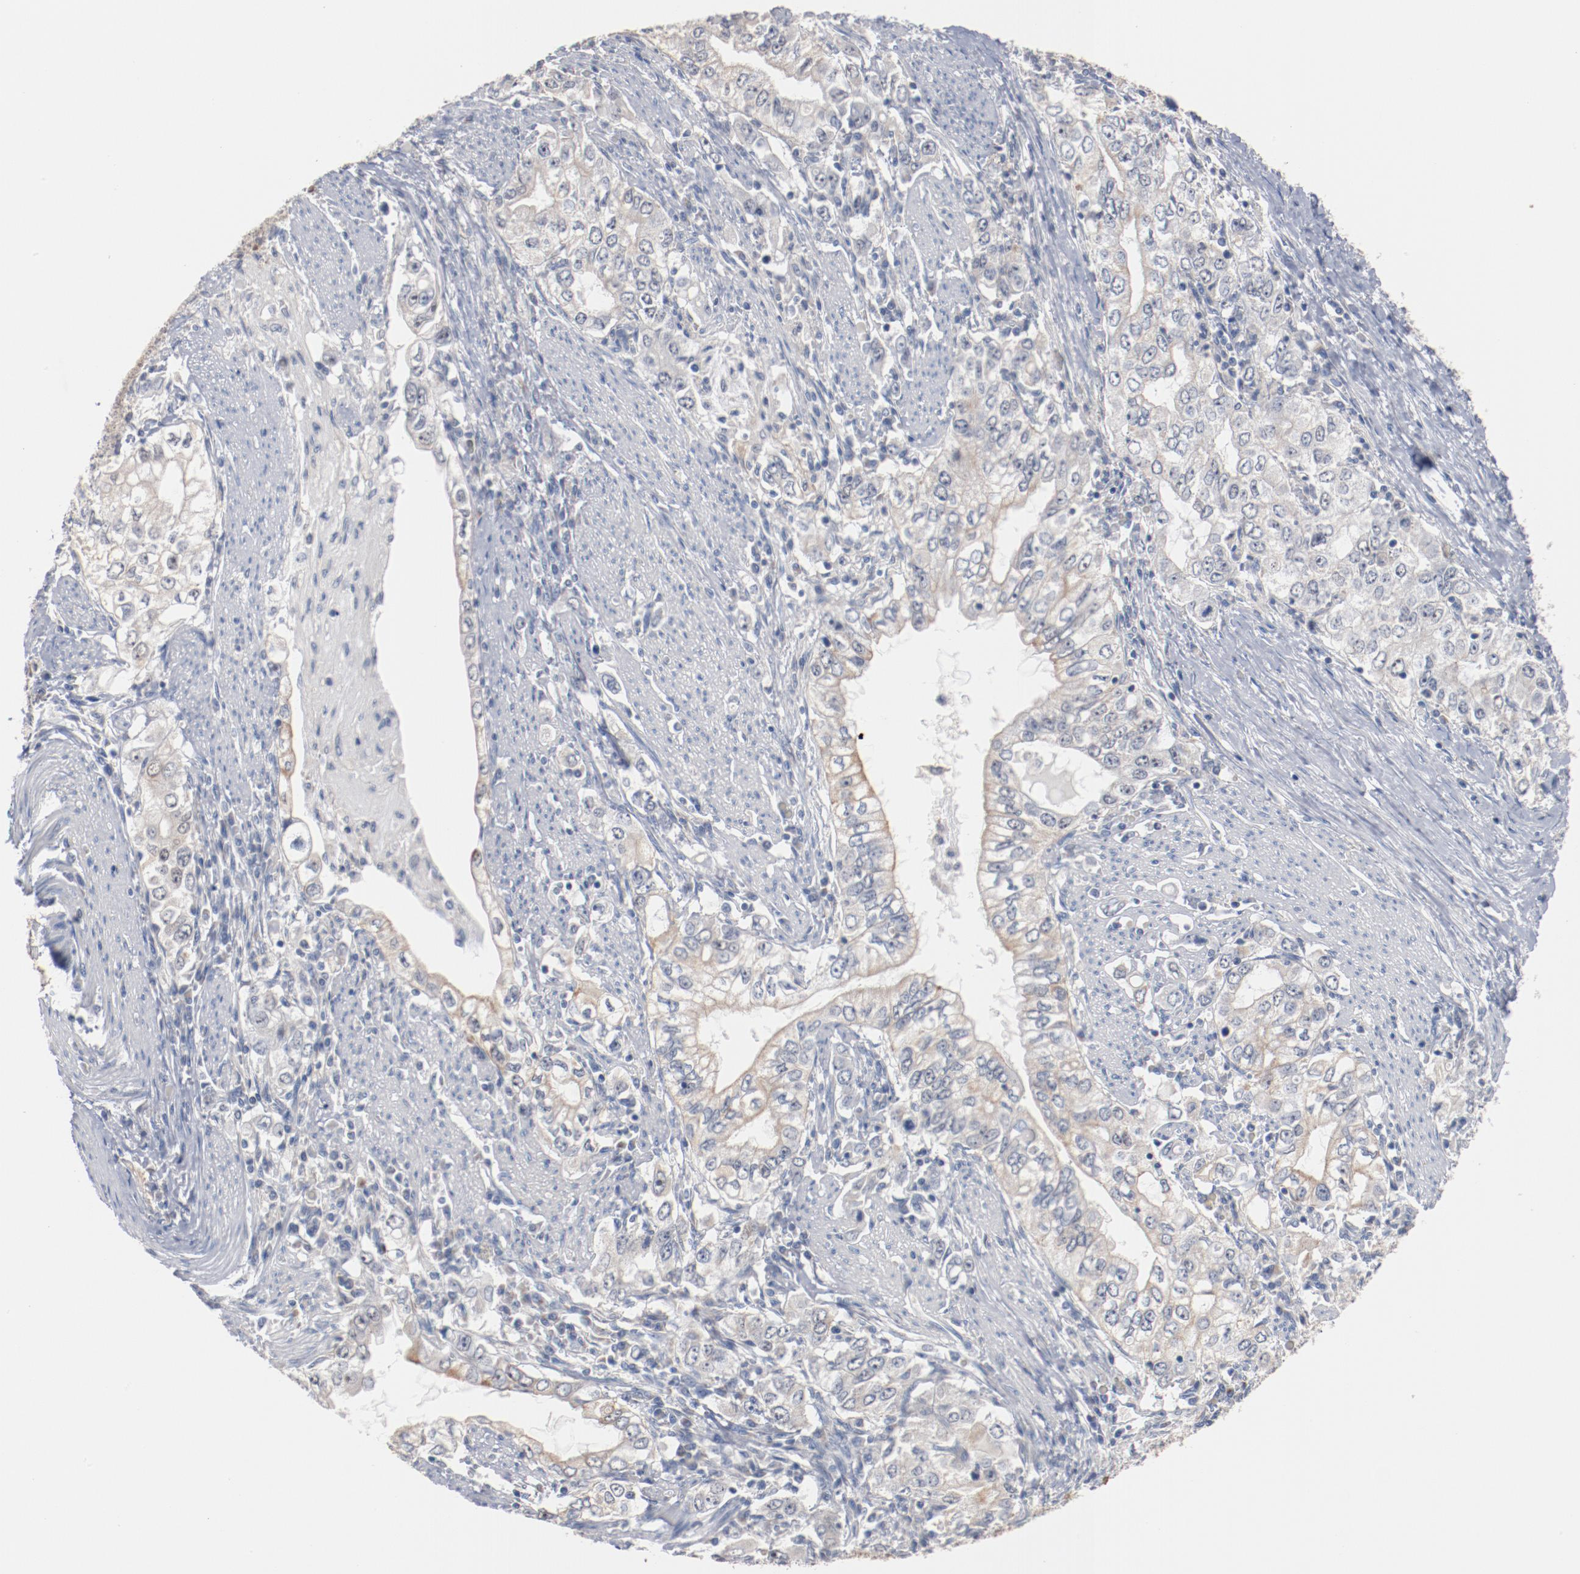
{"staining": {"intensity": "negative", "quantity": "none", "location": "none"}, "tissue": "stomach cancer", "cell_type": "Tumor cells", "image_type": "cancer", "snomed": [{"axis": "morphology", "description": "Adenocarcinoma, NOS"}, {"axis": "topography", "description": "Stomach, lower"}], "caption": "This photomicrograph is of stomach adenocarcinoma stained with immunohistochemistry (IHC) to label a protein in brown with the nuclei are counter-stained blue. There is no positivity in tumor cells.", "gene": "ERICH1", "patient": {"sex": "female", "age": 72}}